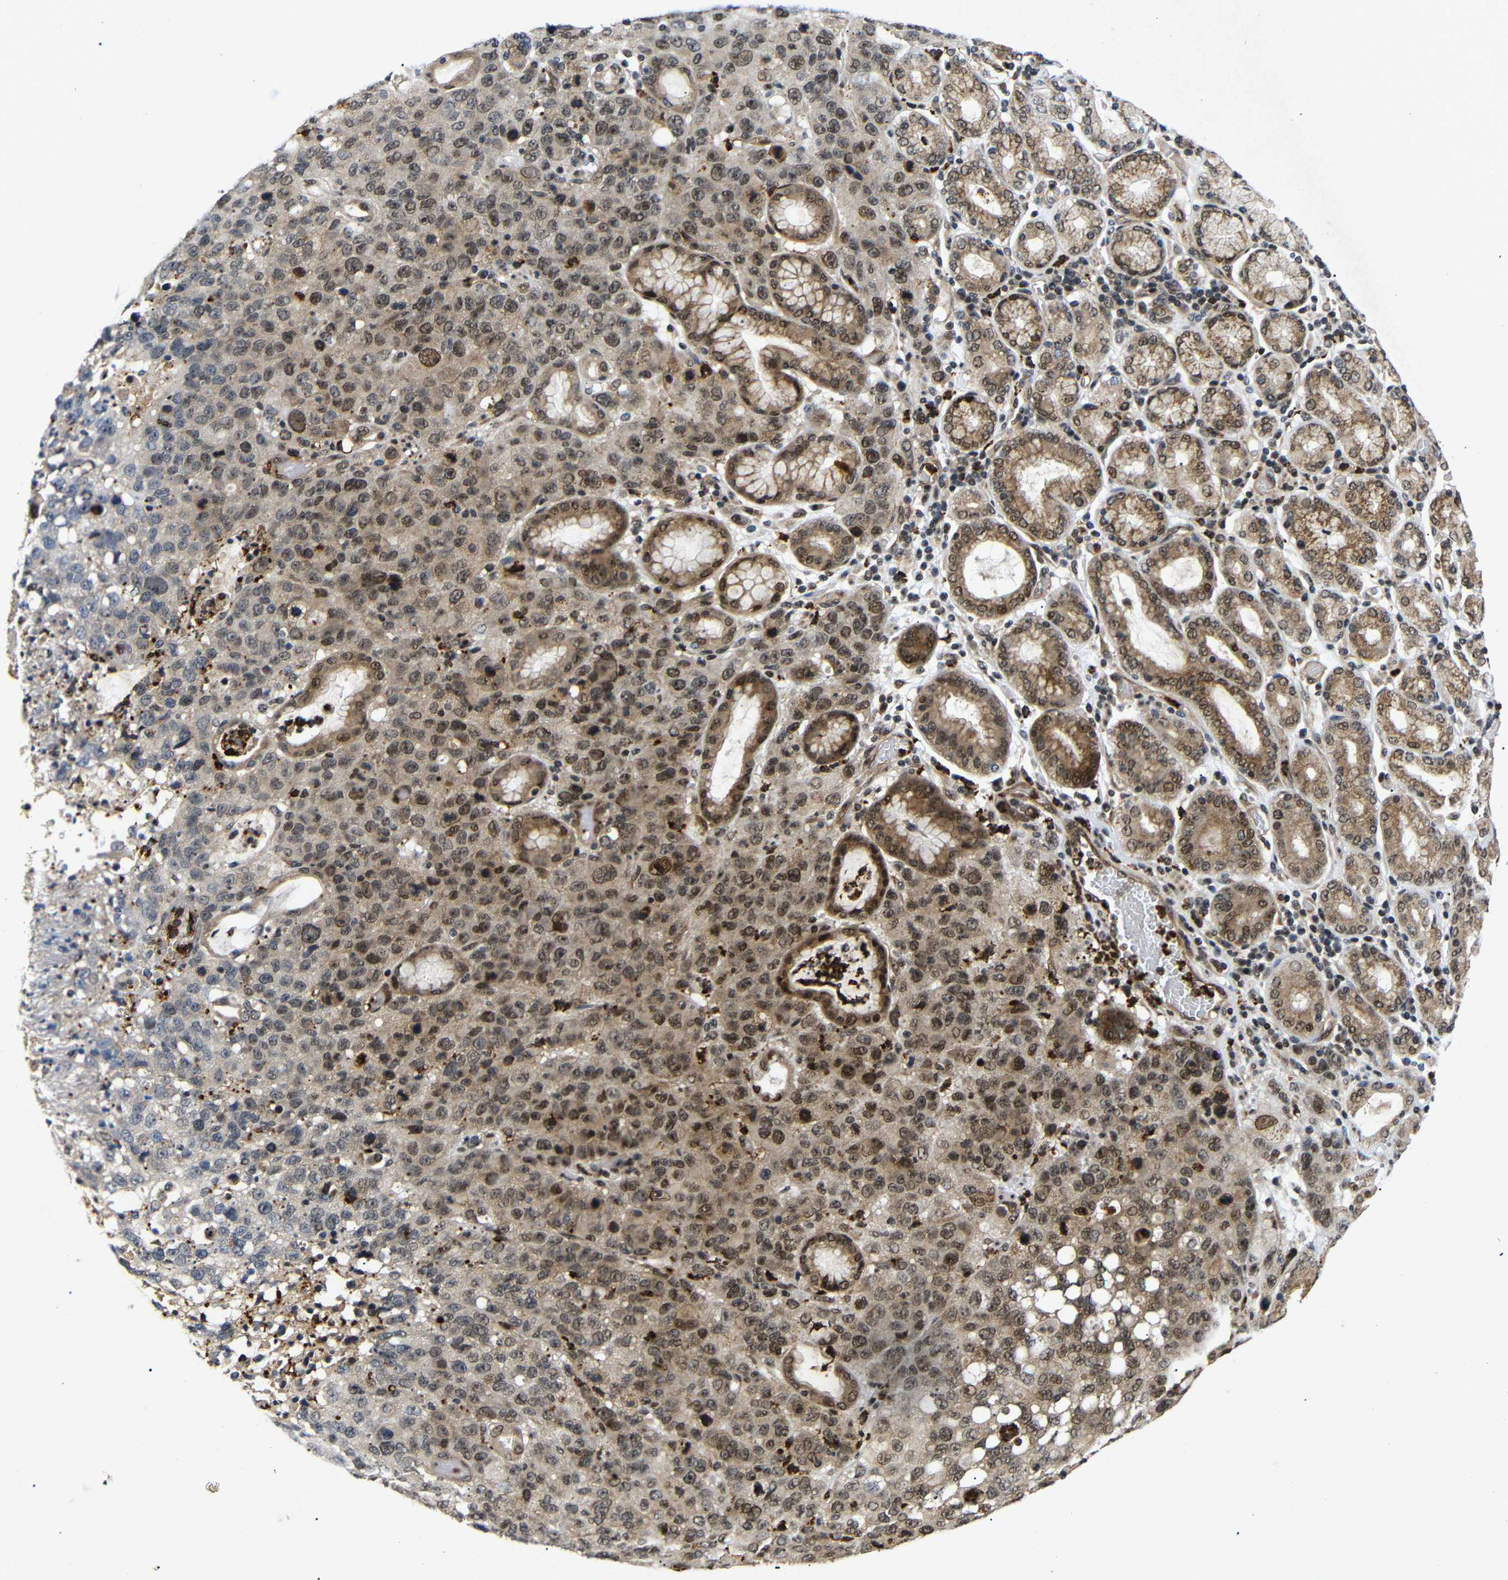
{"staining": {"intensity": "moderate", "quantity": ">75%", "location": "cytoplasmic/membranous,nuclear"}, "tissue": "stomach cancer", "cell_type": "Tumor cells", "image_type": "cancer", "snomed": [{"axis": "morphology", "description": "Normal tissue, NOS"}, {"axis": "morphology", "description": "Adenocarcinoma, NOS"}, {"axis": "topography", "description": "Stomach"}], "caption": "Human stomach adenocarcinoma stained for a protein (brown) exhibits moderate cytoplasmic/membranous and nuclear positive positivity in approximately >75% of tumor cells.", "gene": "KIF23", "patient": {"sex": "male", "age": 48}}